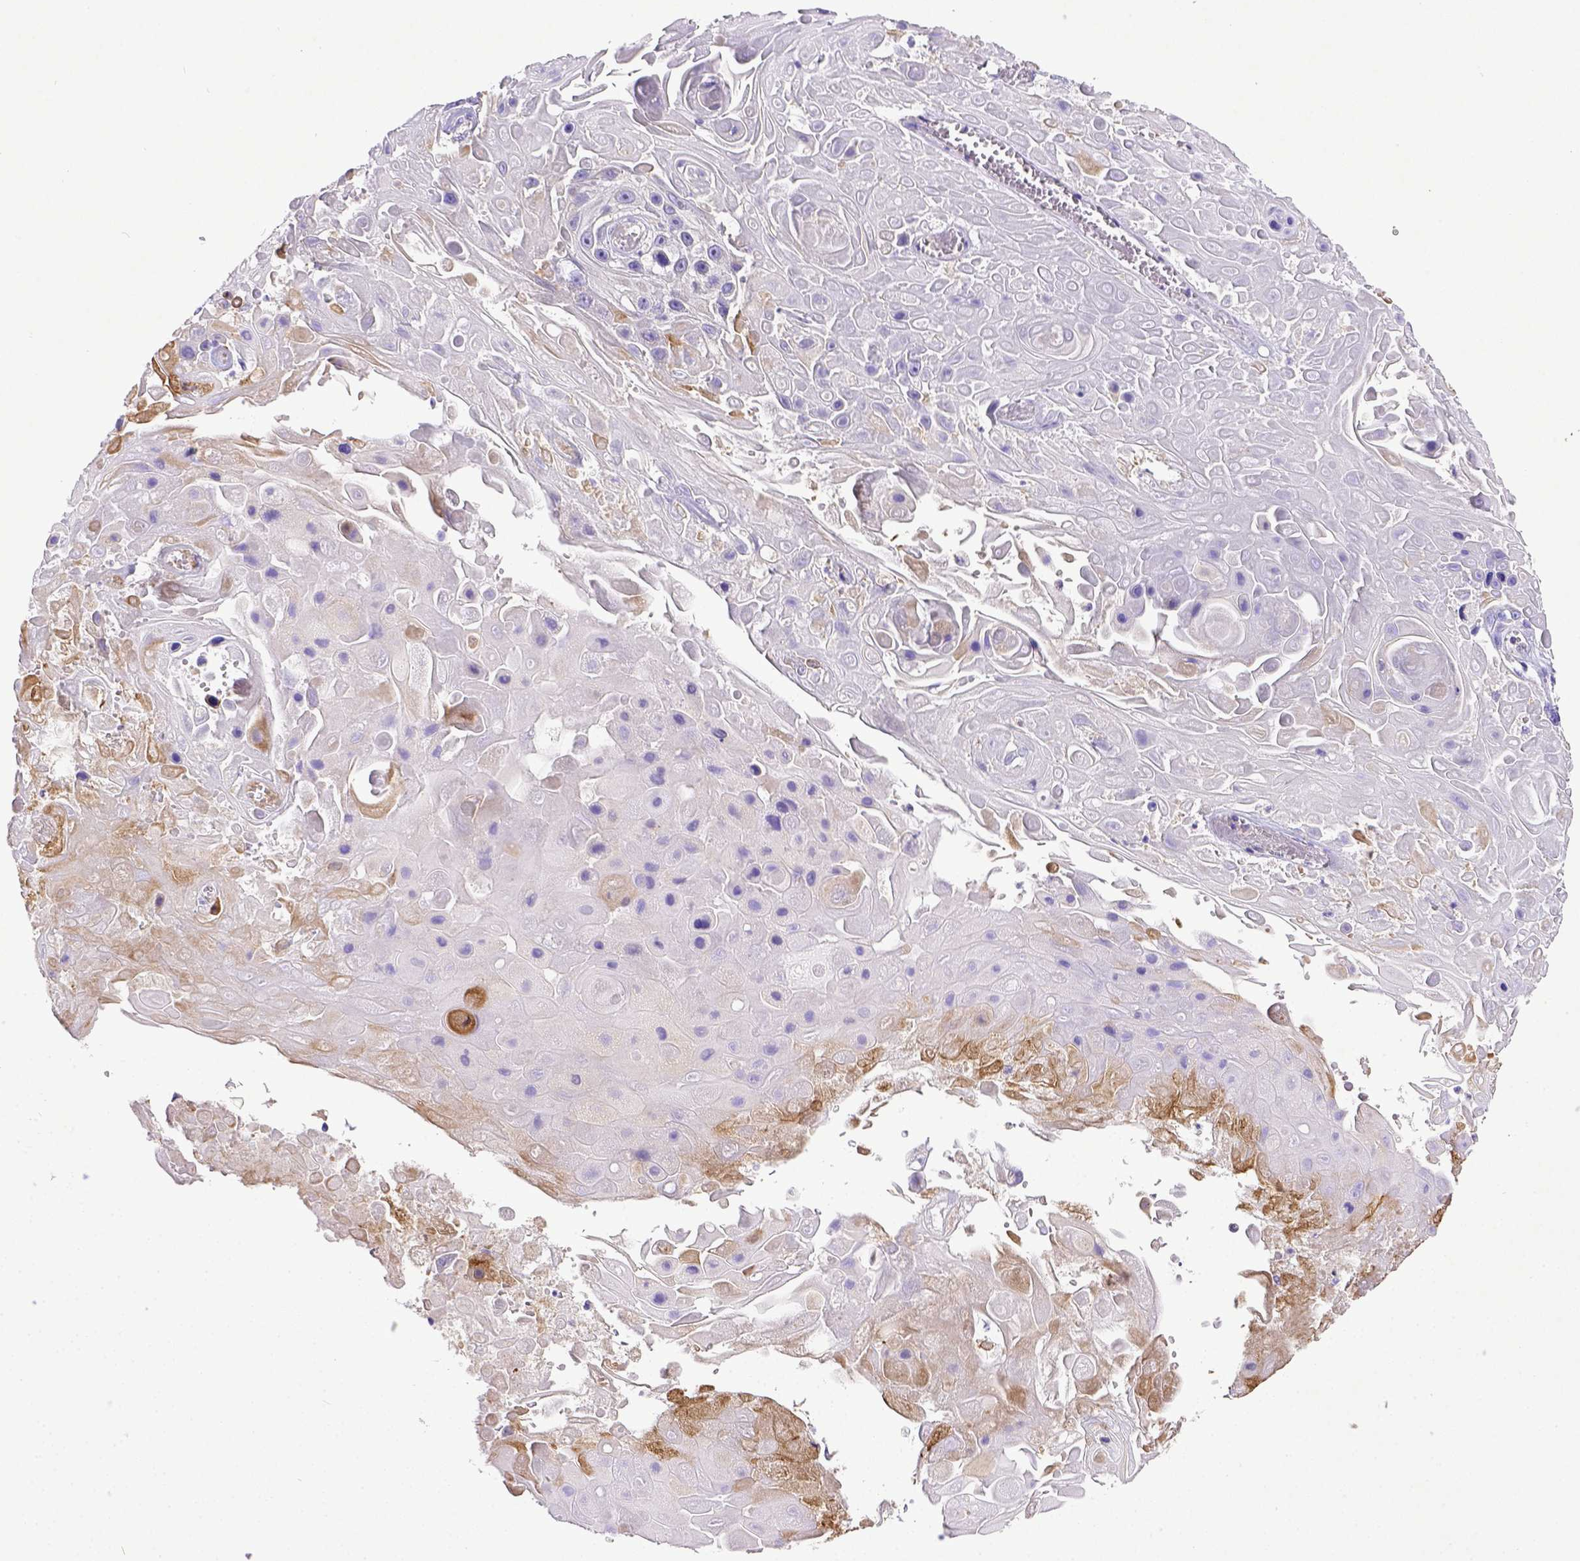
{"staining": {"intensity": "negative", "quantity": "none", "location": "none"}, "tissue": "skin cancer", "cell_type": "Tumor cells", "image_type": "cancer", "snomed": [{"axis": "morphology", "description": "Squamous cell carcinoma, NOS"}, {"axis": "topography", "description": "Skin"}], "caption": "This photomicrograph is of skin squamous cell carcinoma stained with immunohistochemistry (IHC) to label a protein in brown with the nuclei are counter-stained blue. There is no positivity in tumor cells.", "gene": "CD40", "patient": {"sex": "male", "age": 82}}